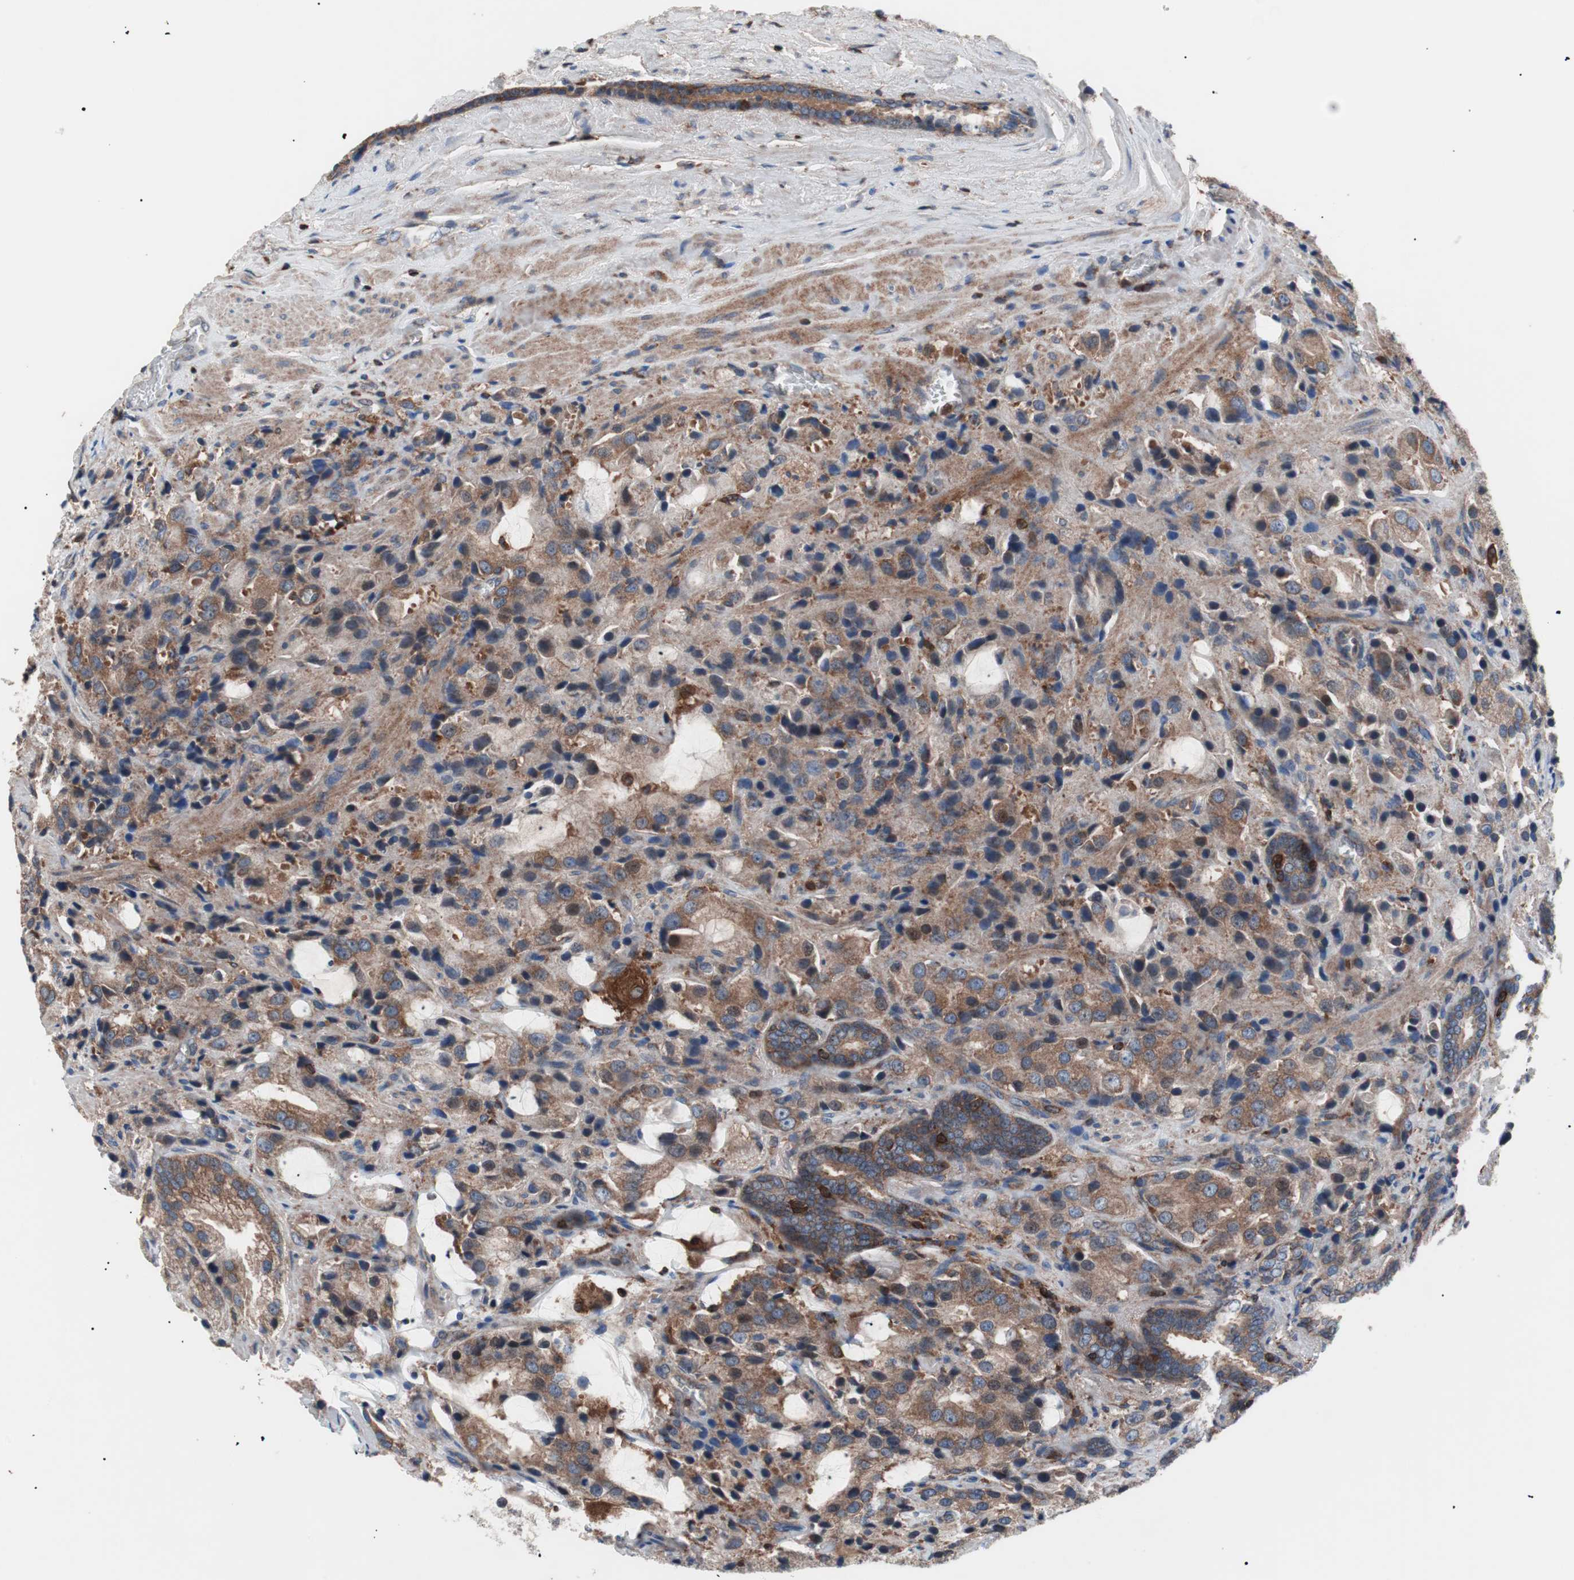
{"staining": {"intensity": "moderate", "quantity": ">75%", "location": "cytoplasmic/membranous"}, "tissue": "prostate cancer", "cell_type": "Tumor cells", "image_type": "cancer", "snomed": [{"axis": "morphology", "description": "Adenocarcinoma, High grade"}, {"axis": "topography", "description": "Prostate"}], "caption": "A photomicrograph of prostate adenocarcinoma (high-grade) stained for a protein shows moderate cytoplasmic/membranous brown staining in tumor cells.", "gene": "PIK3R1", "patient": {"sex": "male", "age": 70}}